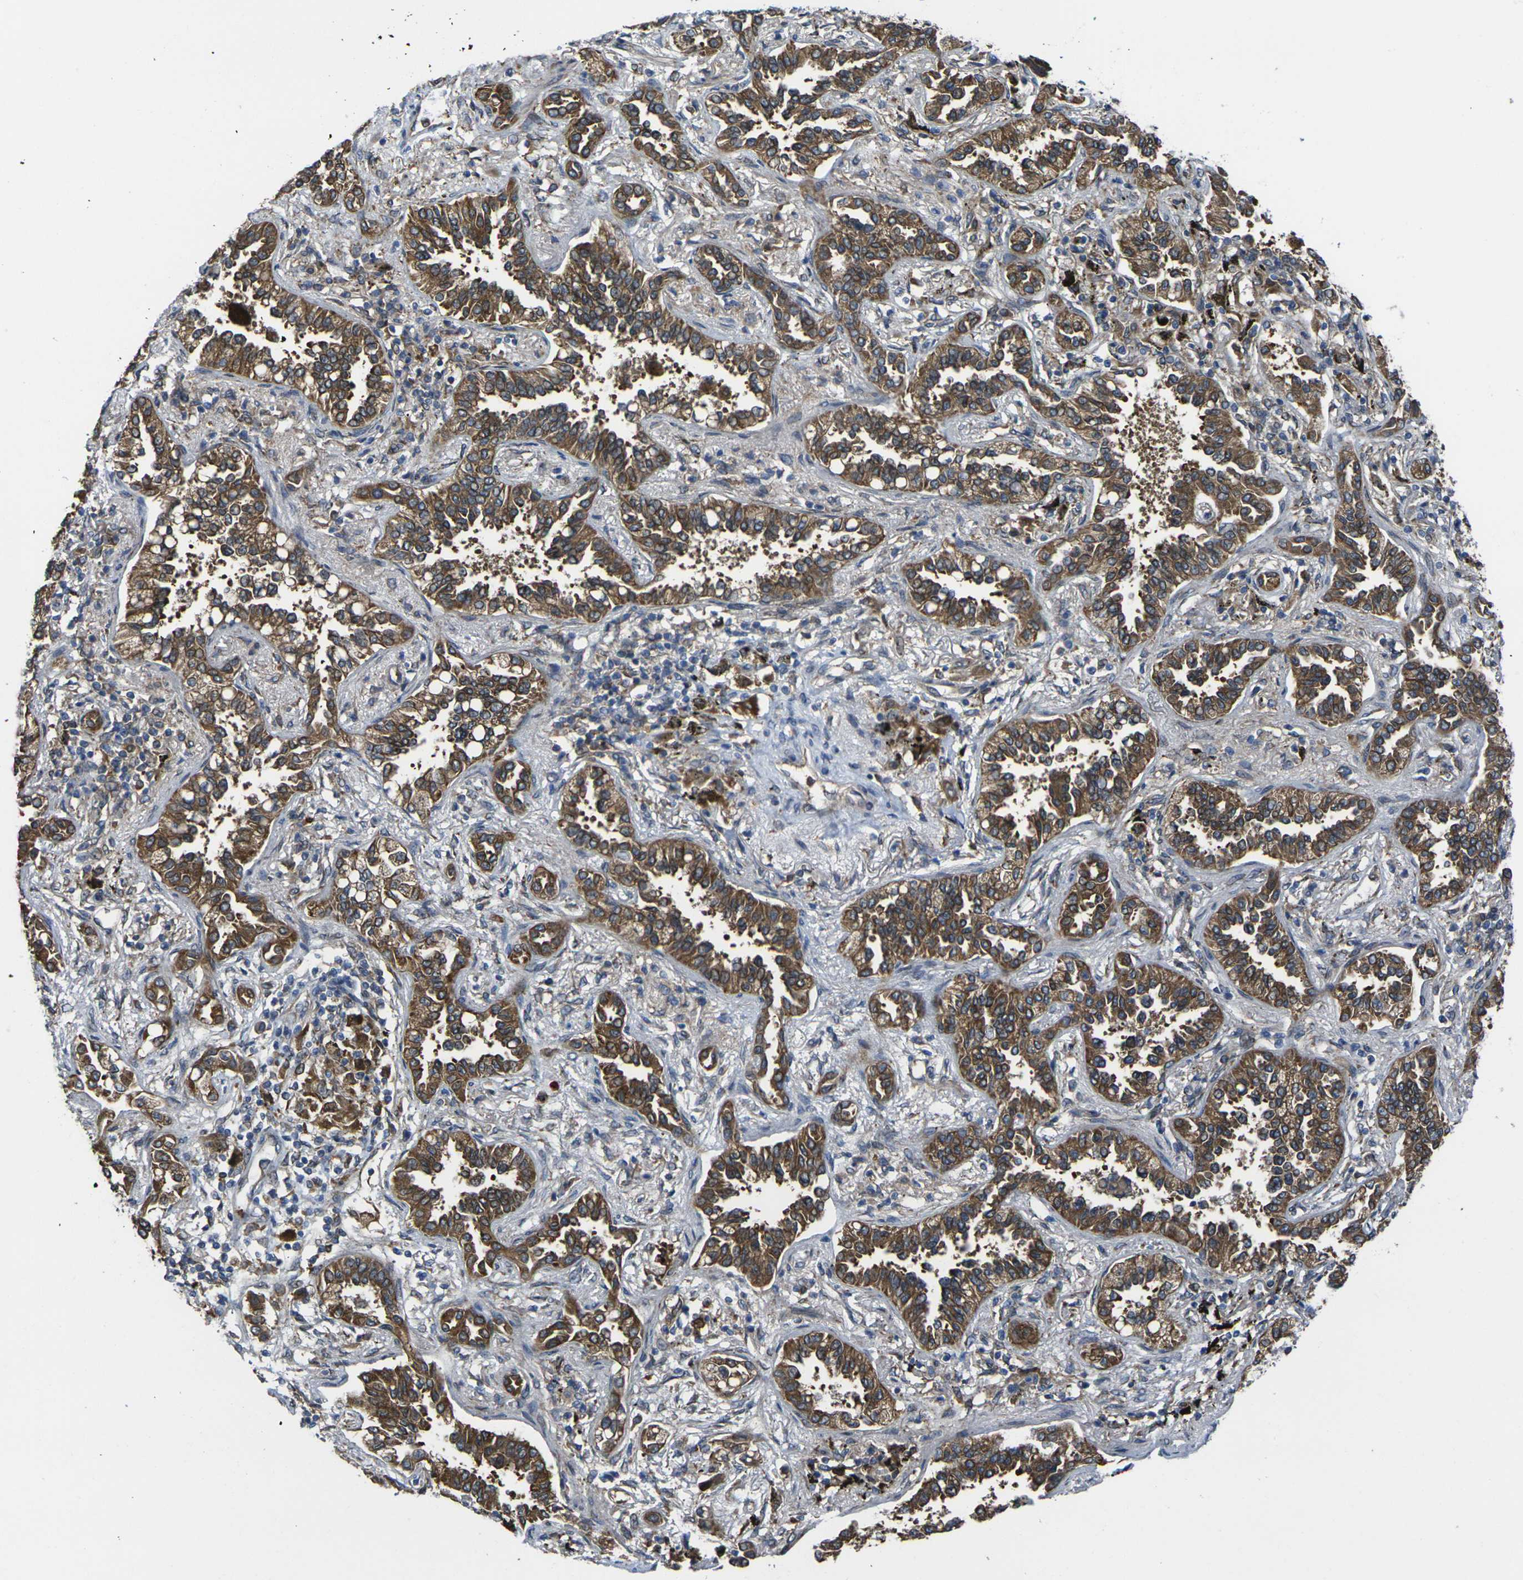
{"staining": {"intensity": "strong", "quantity": ">75%", "location": "cytoplasmic/membranous"}, "tissue": "lung cancer", "cell_type": "Tumor cells", "image_type": "cancer", "snomed": [{"axis": "morphology", "description": "Normal tissue, NOS"}, {"axis": "morphology", "description": "Adenocarcinoma, NOS"}, {"axis": "topography", "description": "Lung"}], "caption": "About >75% of tumor cells in lung adenocarcinoma show strong cytoplasmic/membranous protein positivity as visualized by brown immunohistochemical staining.", "gene": "FZD1", "patient": {"sex": "male", "age": 59}}